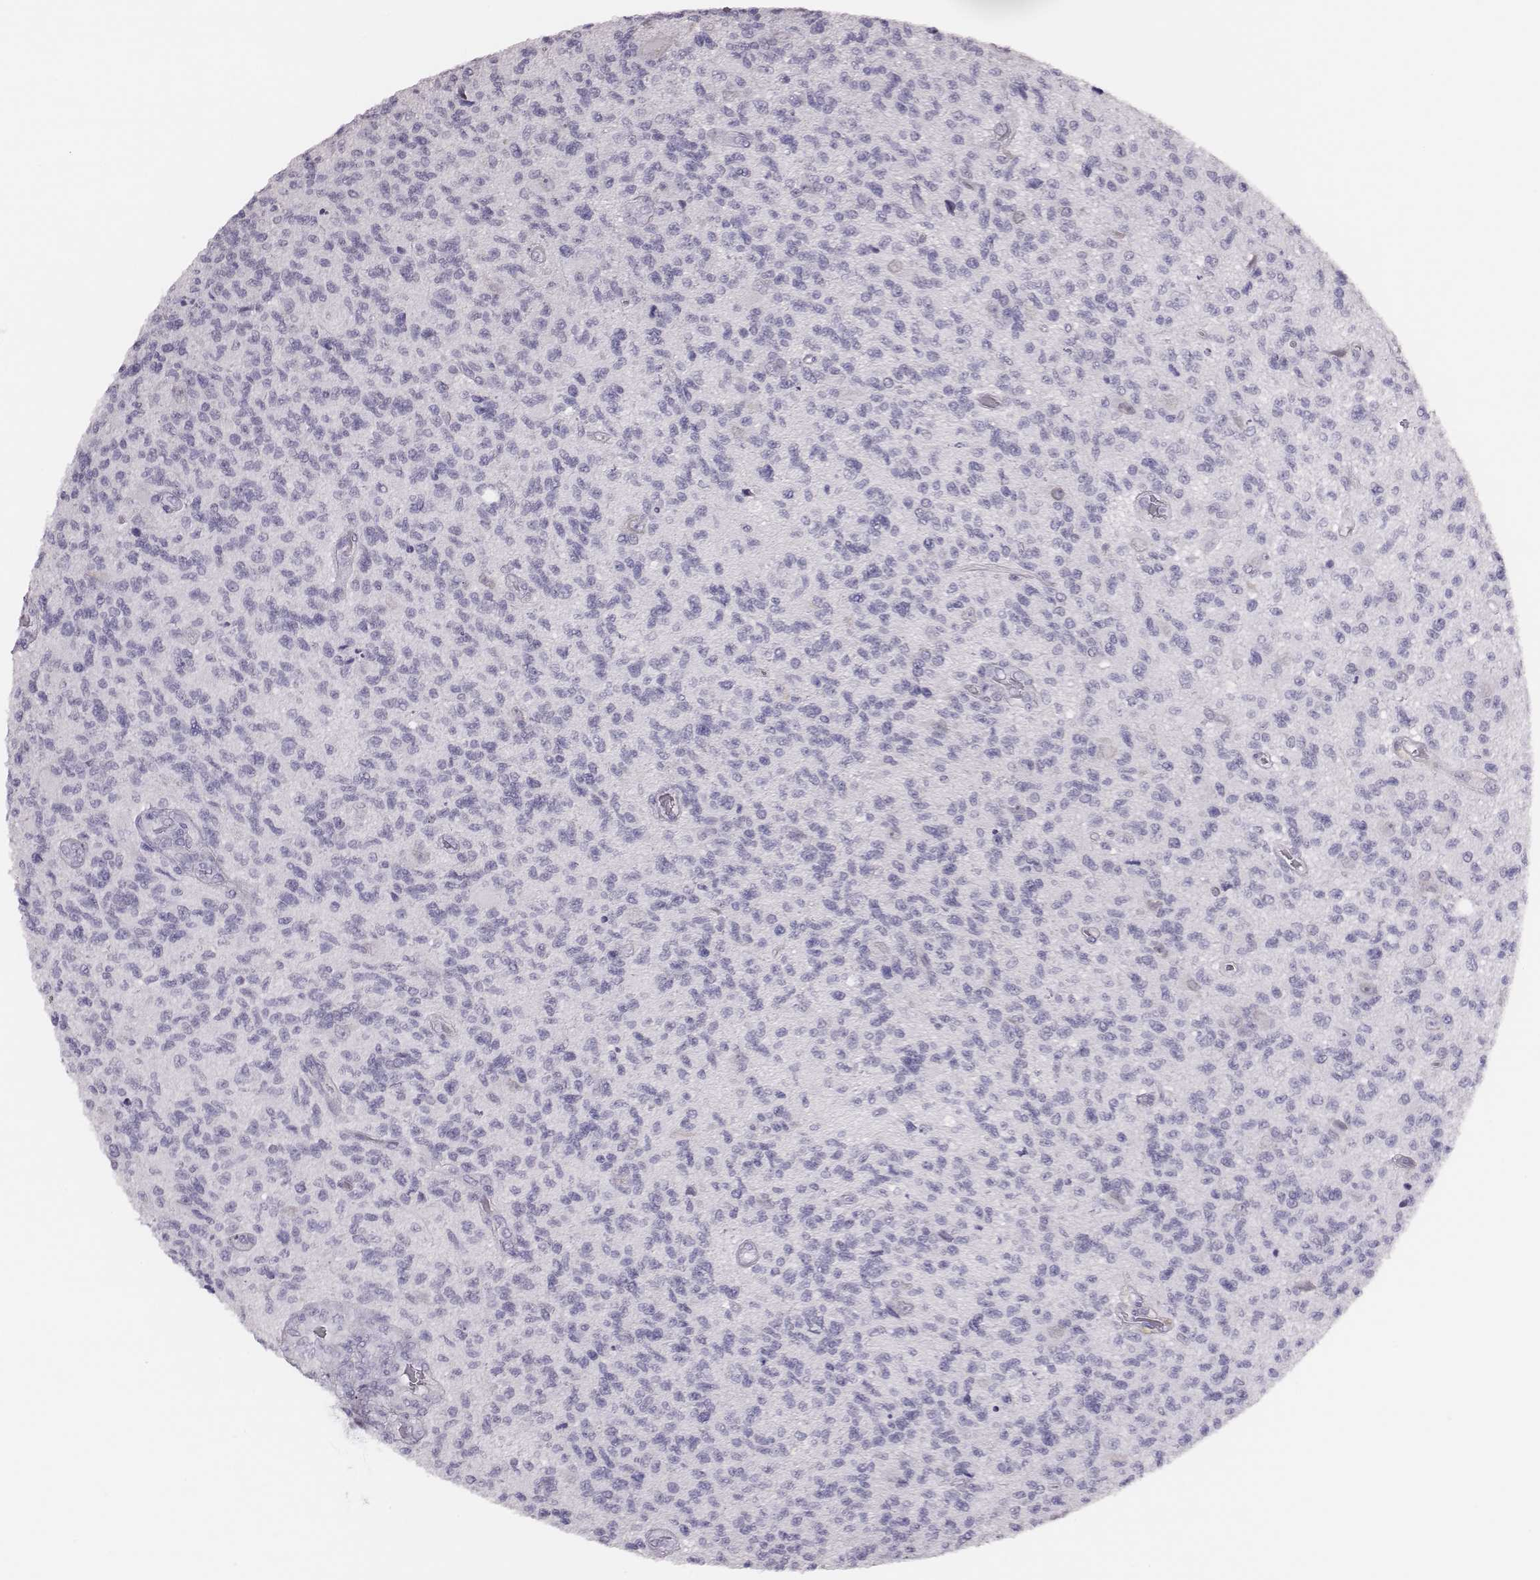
{"staining": {"intensity": "negative", "quantity": "none", "location": "none"}, "tissue": "glioma", "cell_type": "Tumor cells", "image_type": "cancer", "snomed": [{"axis": "morphology", "description": "Glioma, malignant, High grade"}, {"axis": "topography", "description": "Brain"}], "caption": "A photomicrograph of high-grade glioma (malignant) stained for a protein shows no brown staining in tumor cells. (DAB (3,3'-diaminobenzidine) IHC, high magnification).", "gene": "H1-6", "patient": {"sex": "male", "age": 56}}